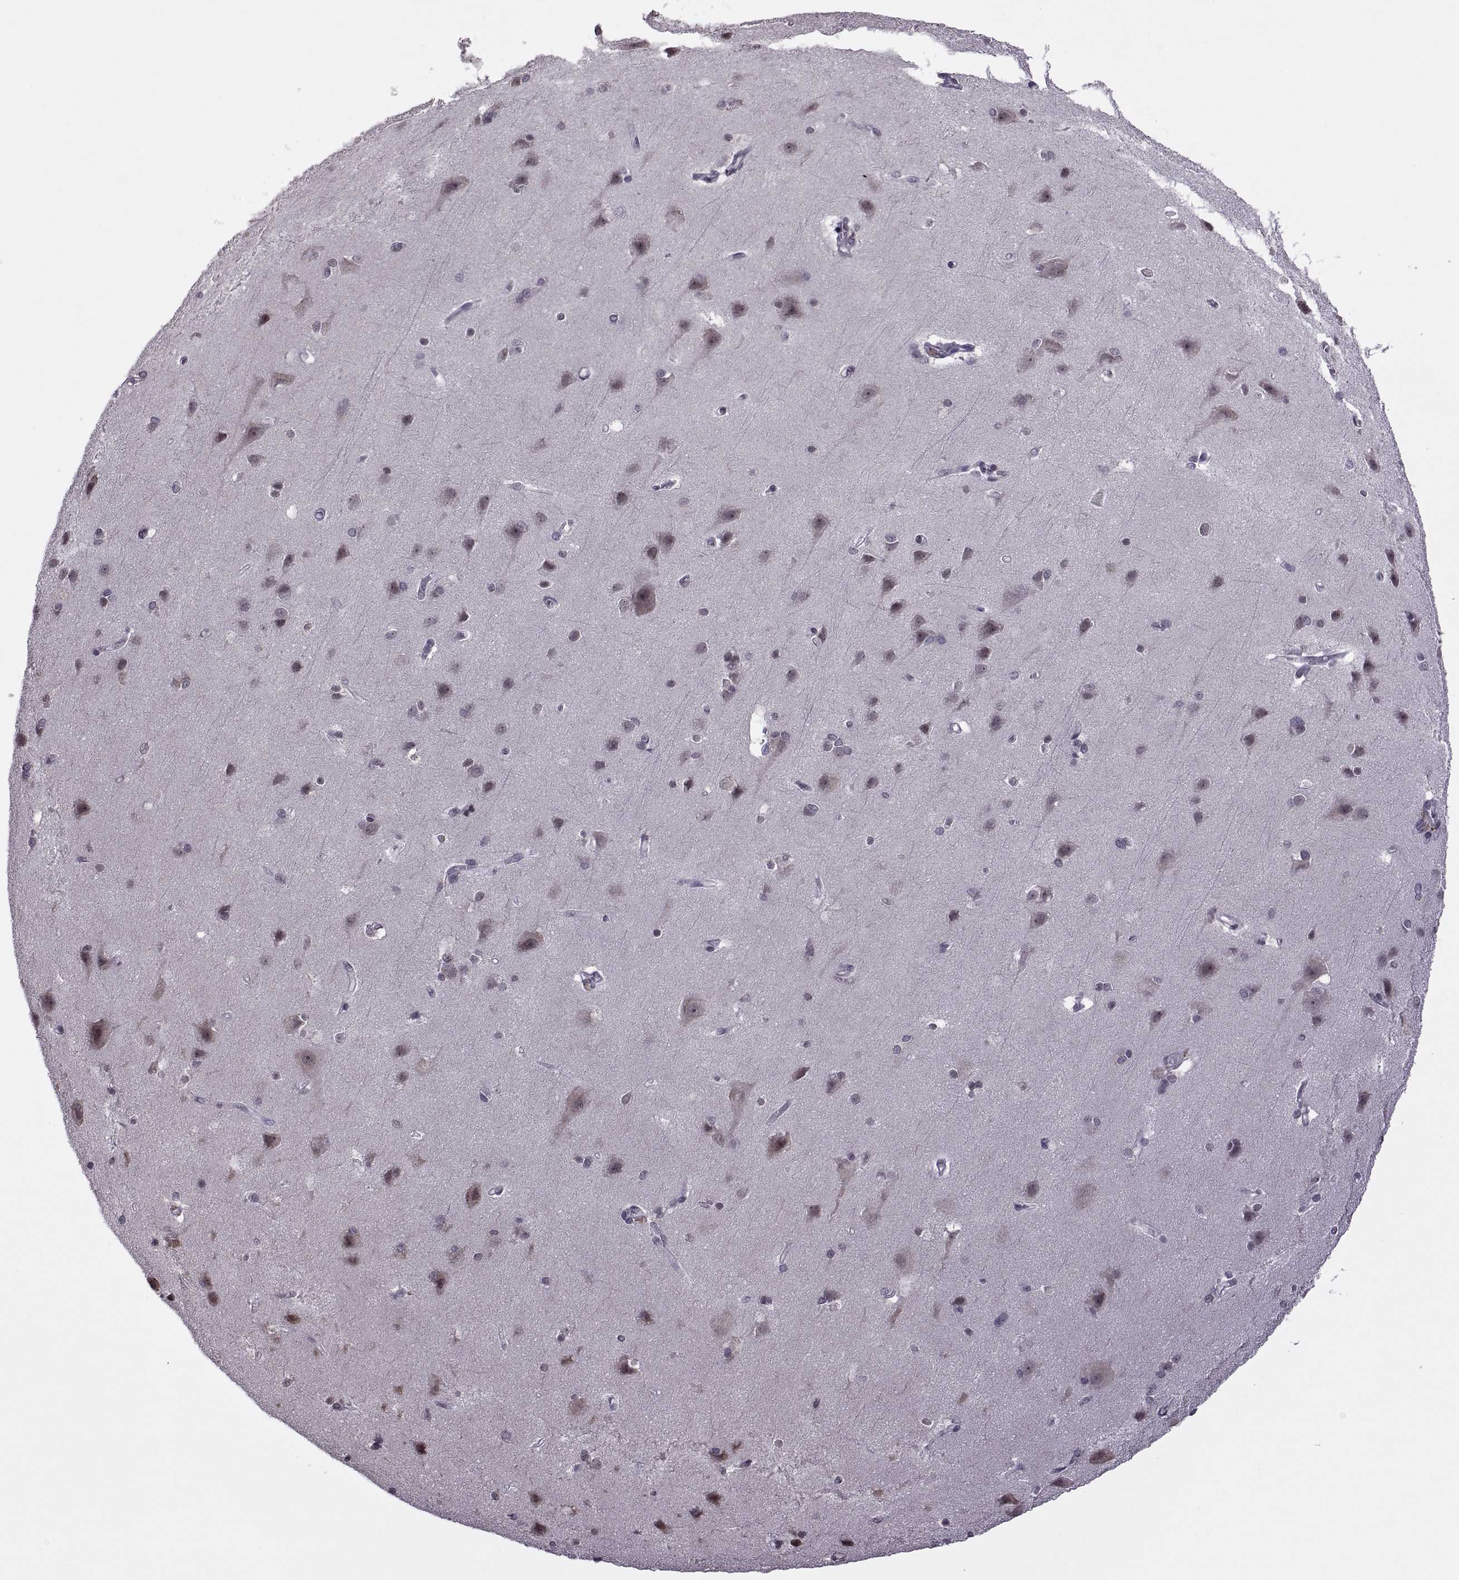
{"staining": {"intensity": "negative", "quantity": "none", "location": "none"}, "tissue": "cerebral cortex", "cell_type": "Endothelial cells", "image_type": "normal", "snomed": [{"axis": "morphology", "description": "Normal tissue, NOS"}, {"axis": "topography", "description": "Cerebral cortex"}], "caption": "Endothelial cells show no significant protein positivity in benign cerebral cortex. The staining was performed using DAB (3,3'-diaminobenzidine) to visualize the protein expression in brown, while the nuclei were stained in blue with hematoxylin (Magnification: 20x).", "gene": "INTS3", "patient": {"sex": "male", "age": 37}}